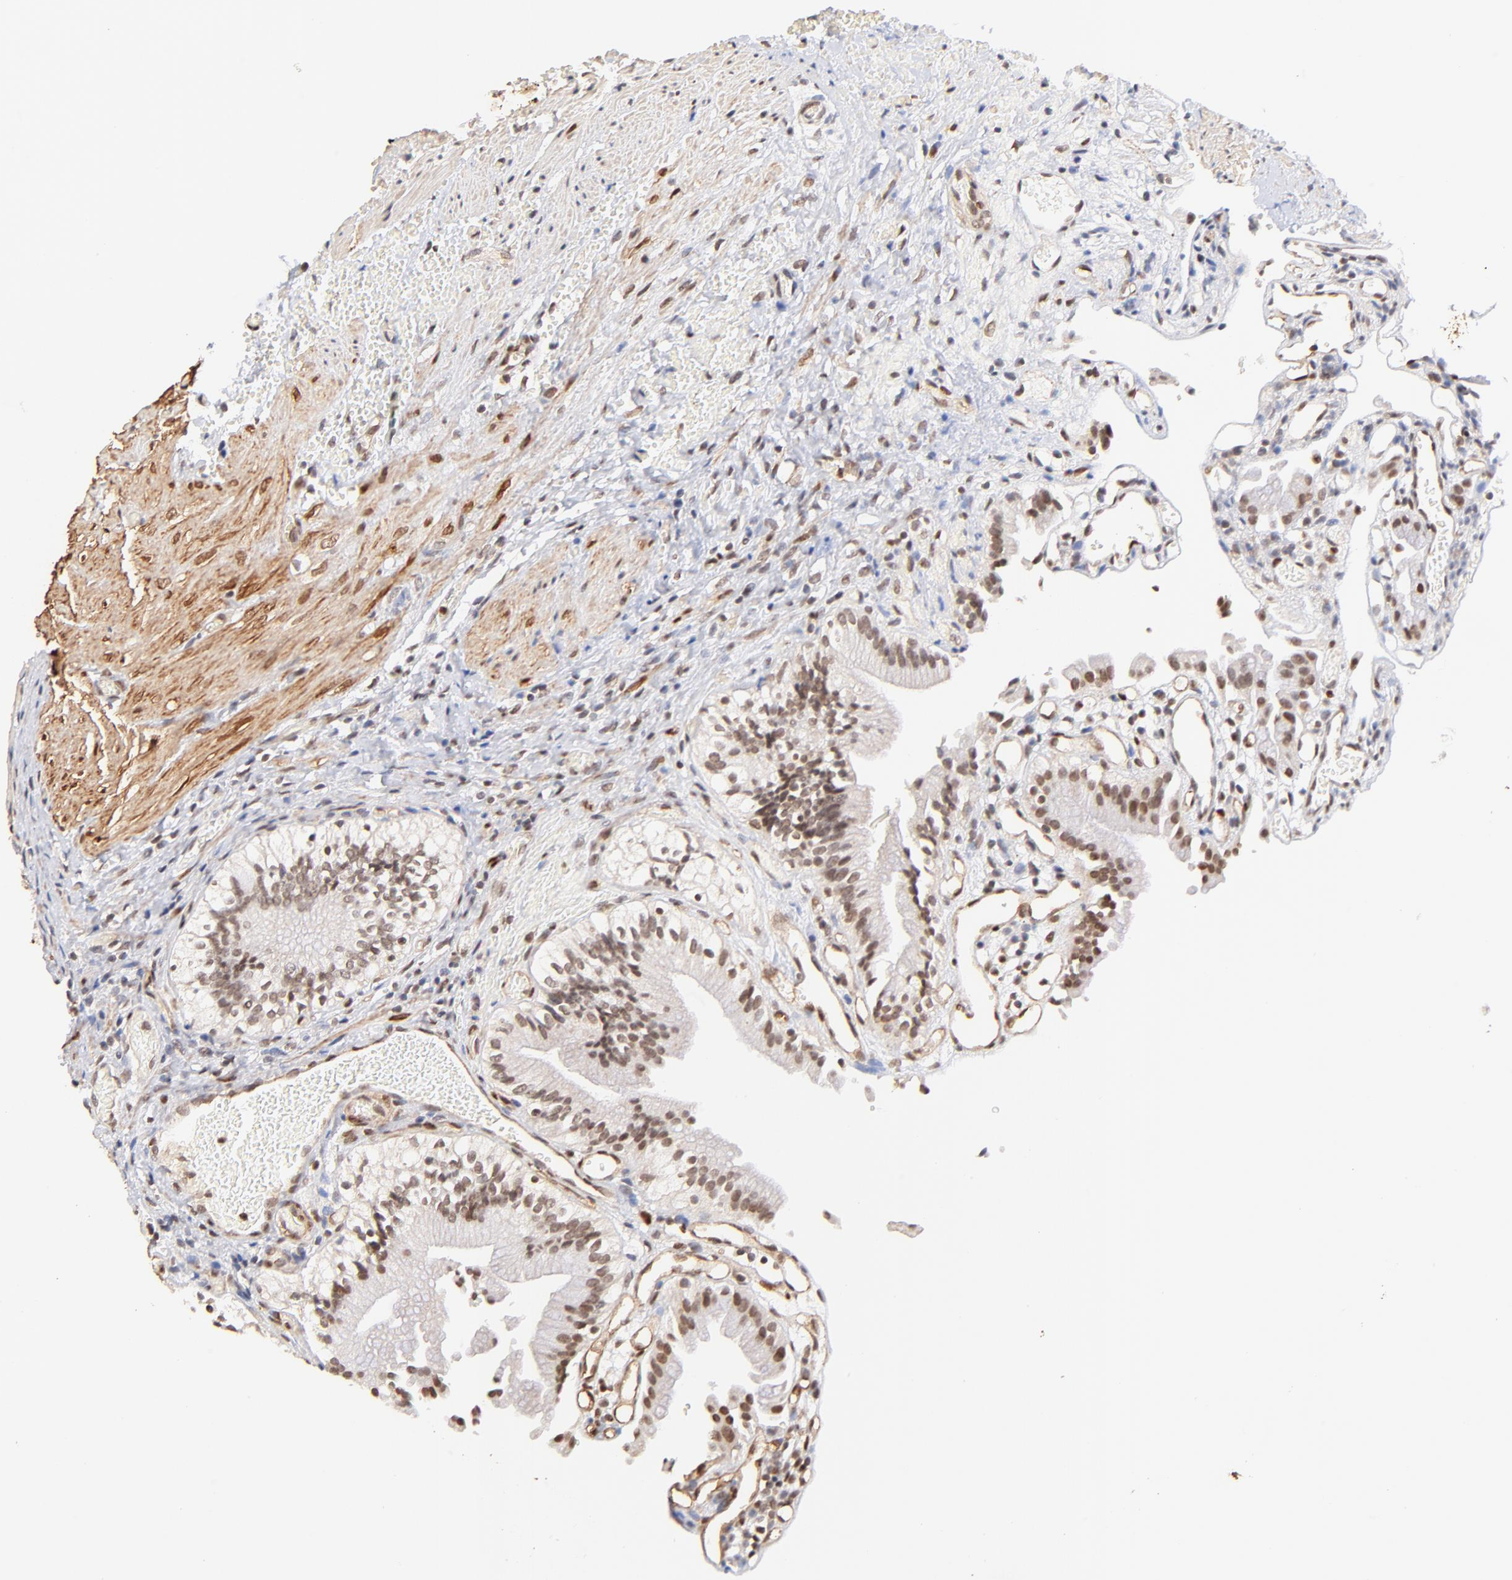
{"staining": {"intensity": "weak", "quantity": ">75%", "location": "nuclear"}, "tissue": "gallbladder", "cell_type": "Glandular cells", "image_type": "normal", "snomed": [{"axis": "morphology", "description": "Normal tissue, NOS"}, {"axis": "topography", "description": "Gallbladder"}], "caption": "Protein analysis of unremarkable gallbladder reveals weak nuclear expression in about >75% of glandular cells.", "gene": "ZFP92", "patient": {"sex": "male", "age": 65}}